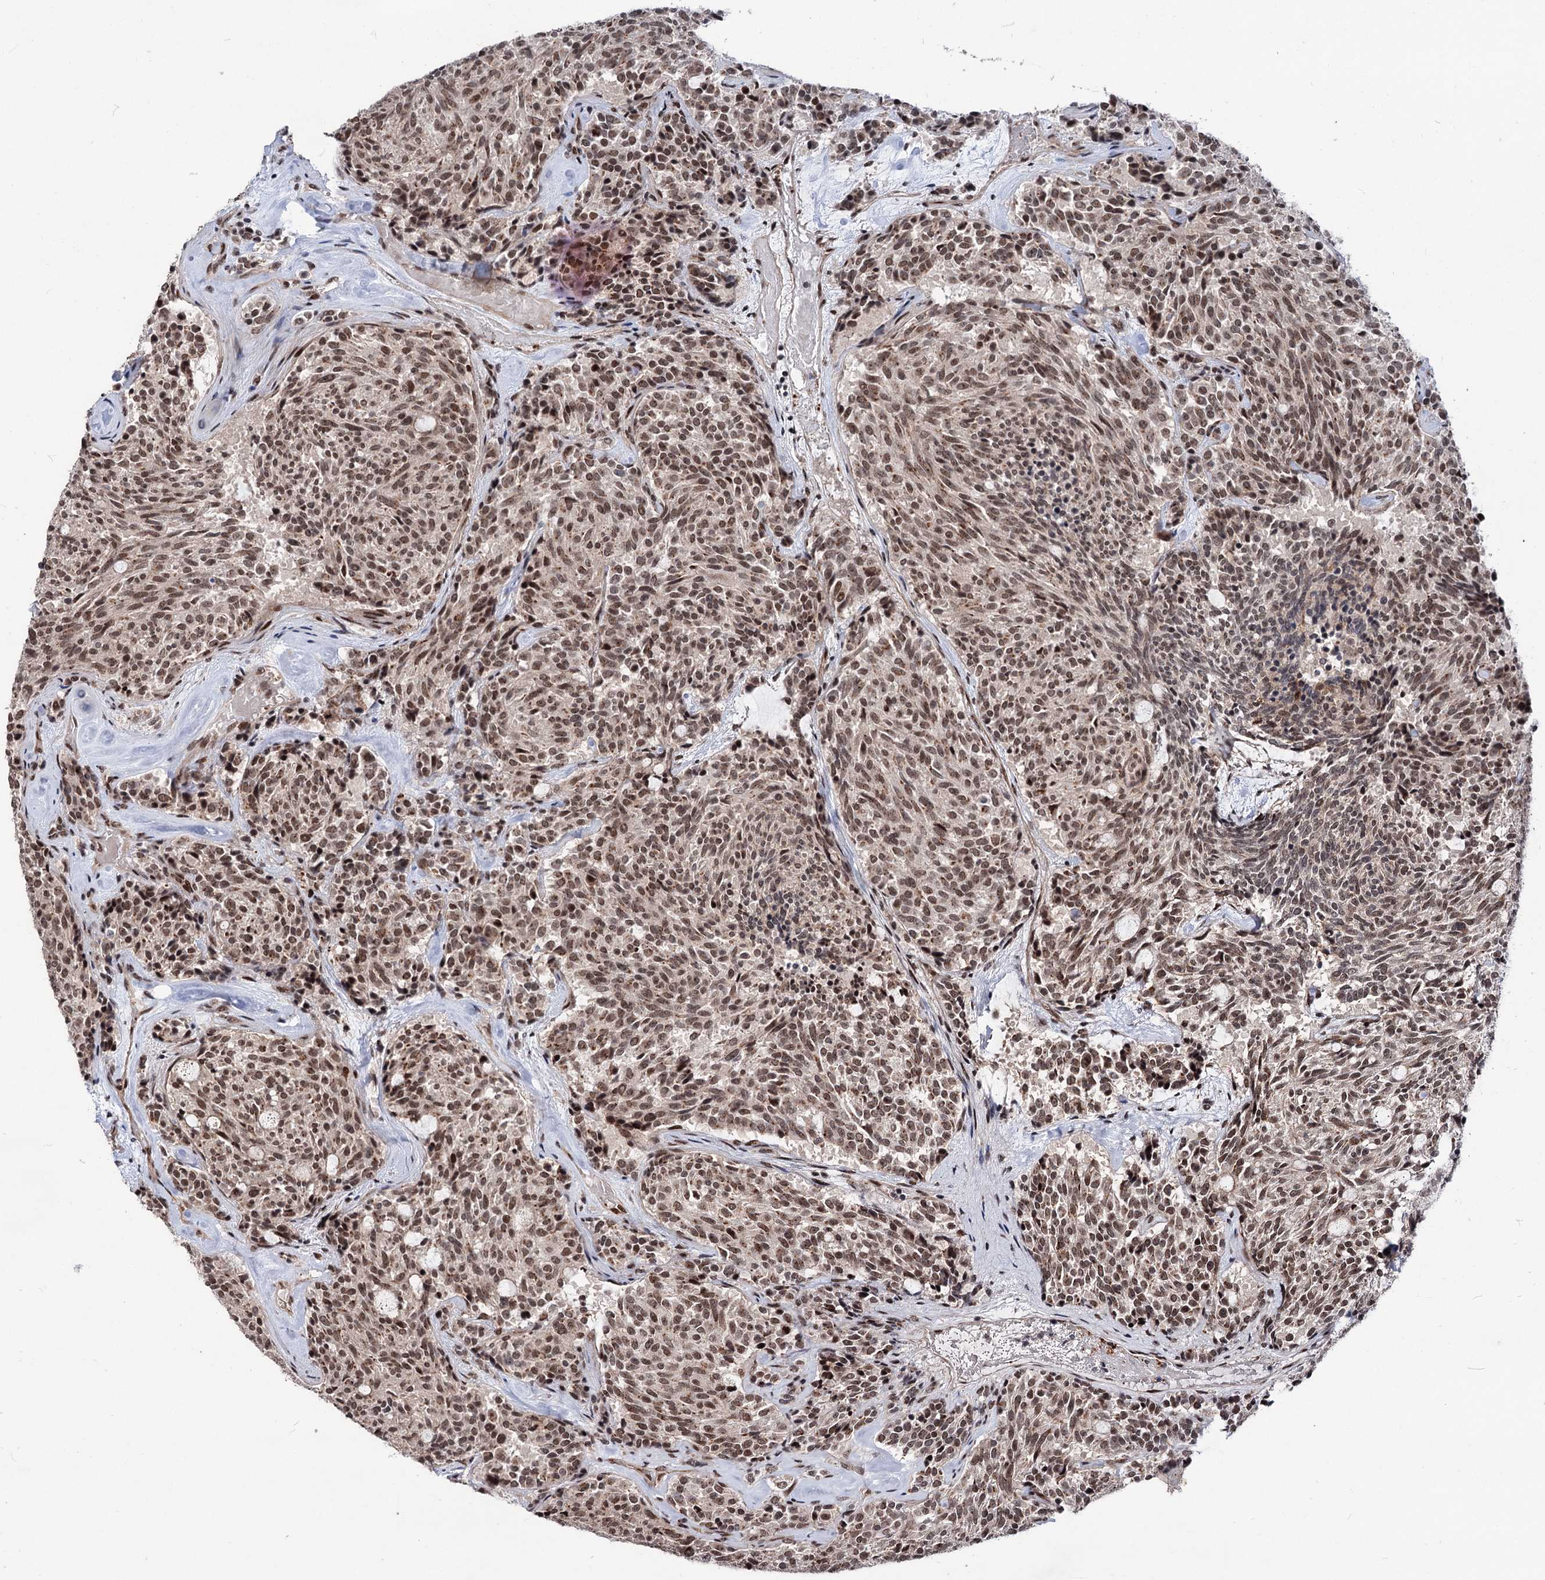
{"staining": {"intensity": "moderate", "quantity": ">75%", "location": "nuclear"}, "tissue": "carcinoid", "cell_type": "Tumor cells", "image_type": "cancer", "snomed": [{"axis": "morphology", "description": "Carcinoid, malignant, NOS"}, {"axis": "topography", "description": "Pancreas"}], "caption": "A medium amount of moderate nuclear staining is seen in about >75% of tumor cells in carcinoid tissue. (DAB (3,3'-diaminobenzidine) = brown stain, brightfield microscopy at high magnification).", "gene": "MAML1", "patient": {"sex": "female", "age": 54}}